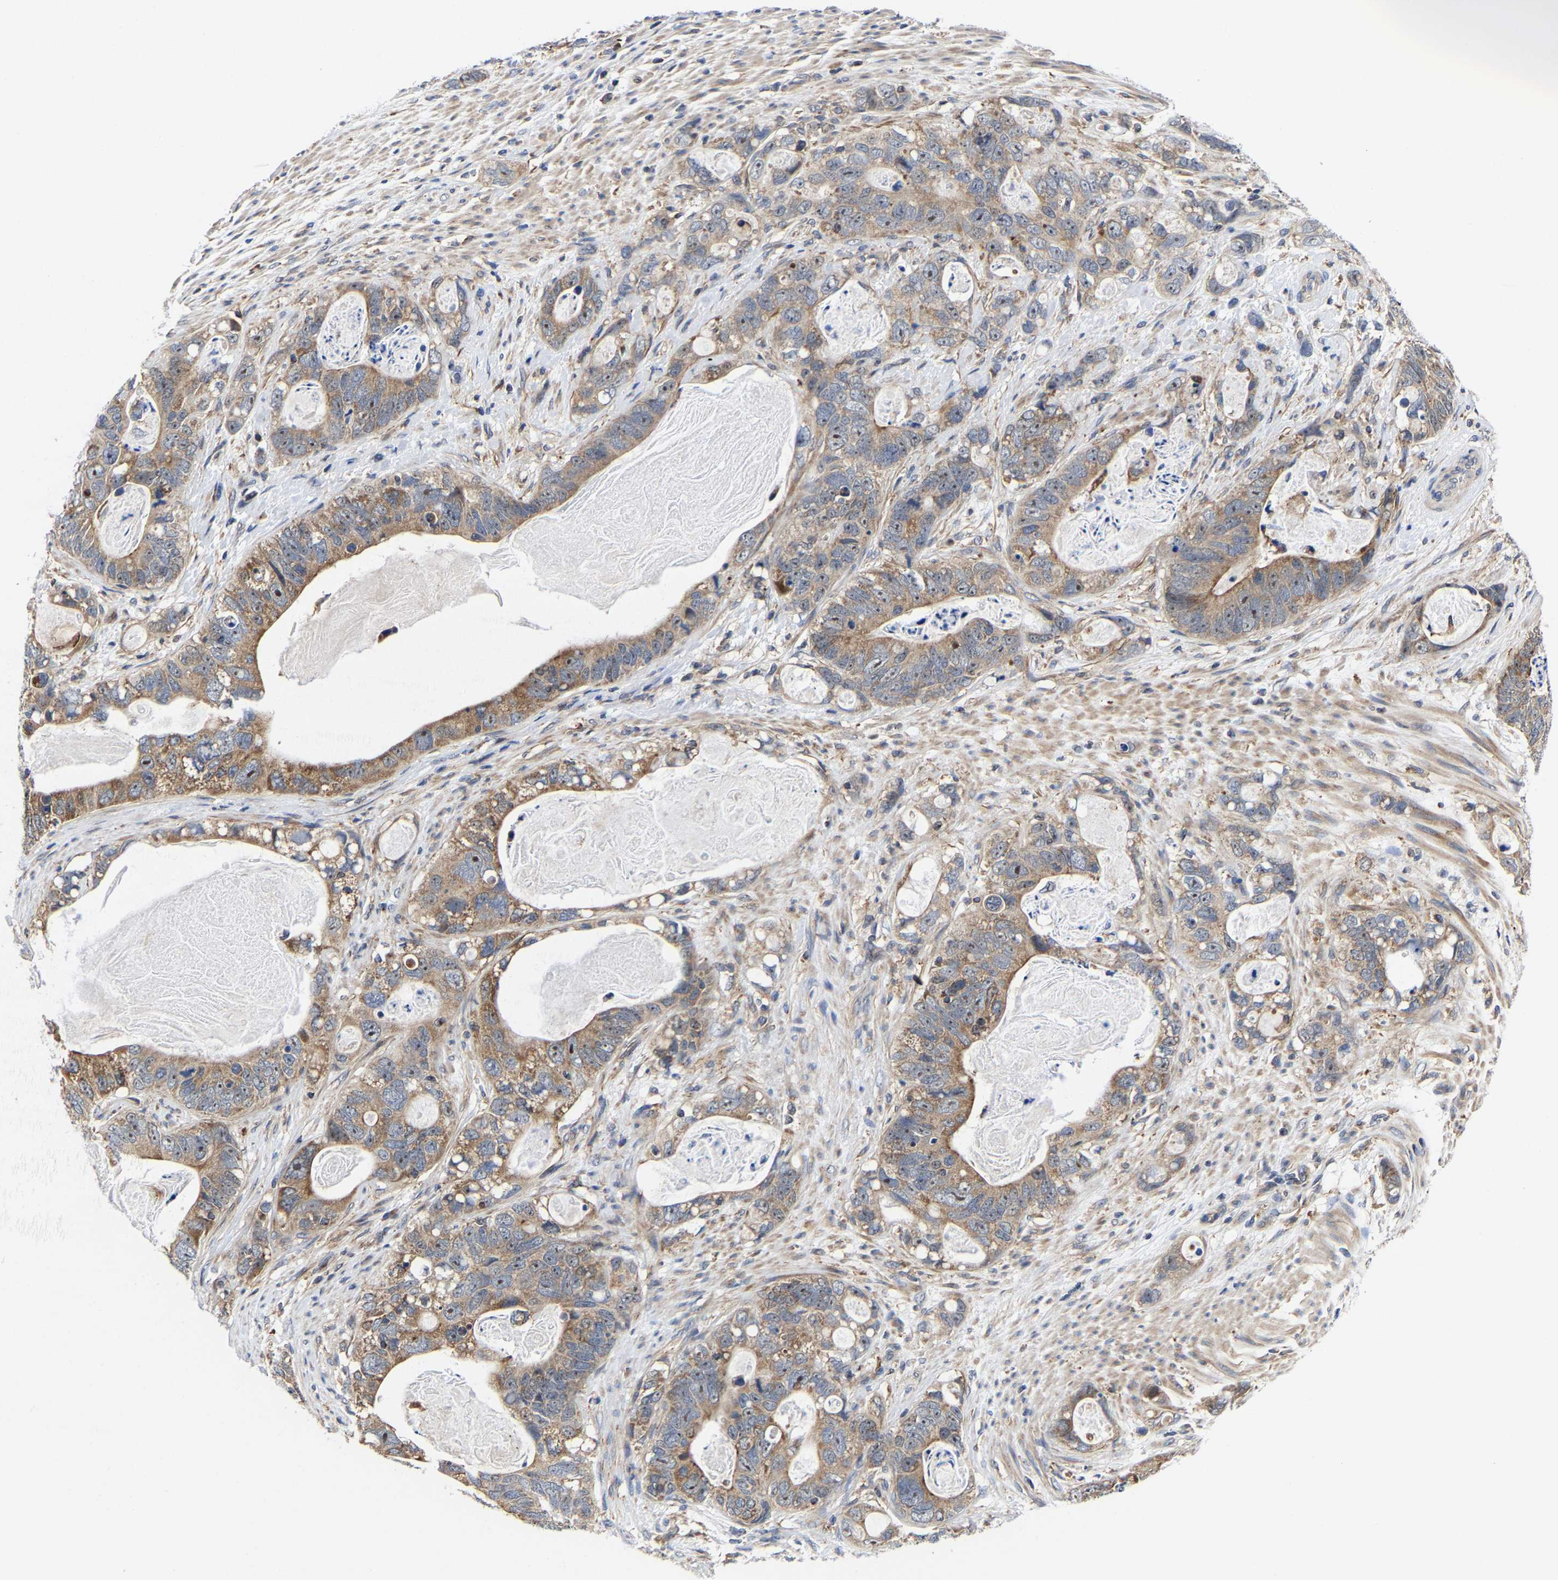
{"staining": {"intensity": "moderate", "quantity": ">75%", "location": "cytoplasmic/membranous"}, "tissue": "stomach cancer", "cell_type": "Tumor cells", "image_type": "cancer", "snomed": [{"axis": "morphology", "description": "Normal tissue, NOS"}, {"axis": "morphology", "description": "Adenocarcinoma, NOS"}, {"axis": "topography", "description": "Stomach"}], "caption": "IHC photomicrograph of neoplastic tissue: stomach cancer (adenocarcinoma) stained using immunohistochemistry reveals medium levels of moderate protein expression localized specifically in the cytoplasmic/membranous of tumor cells, appearing as a cytoplasmic/membranous brown color.", "gene": "PFKFB3", "patient": {"sex": "female", "age": 89}}